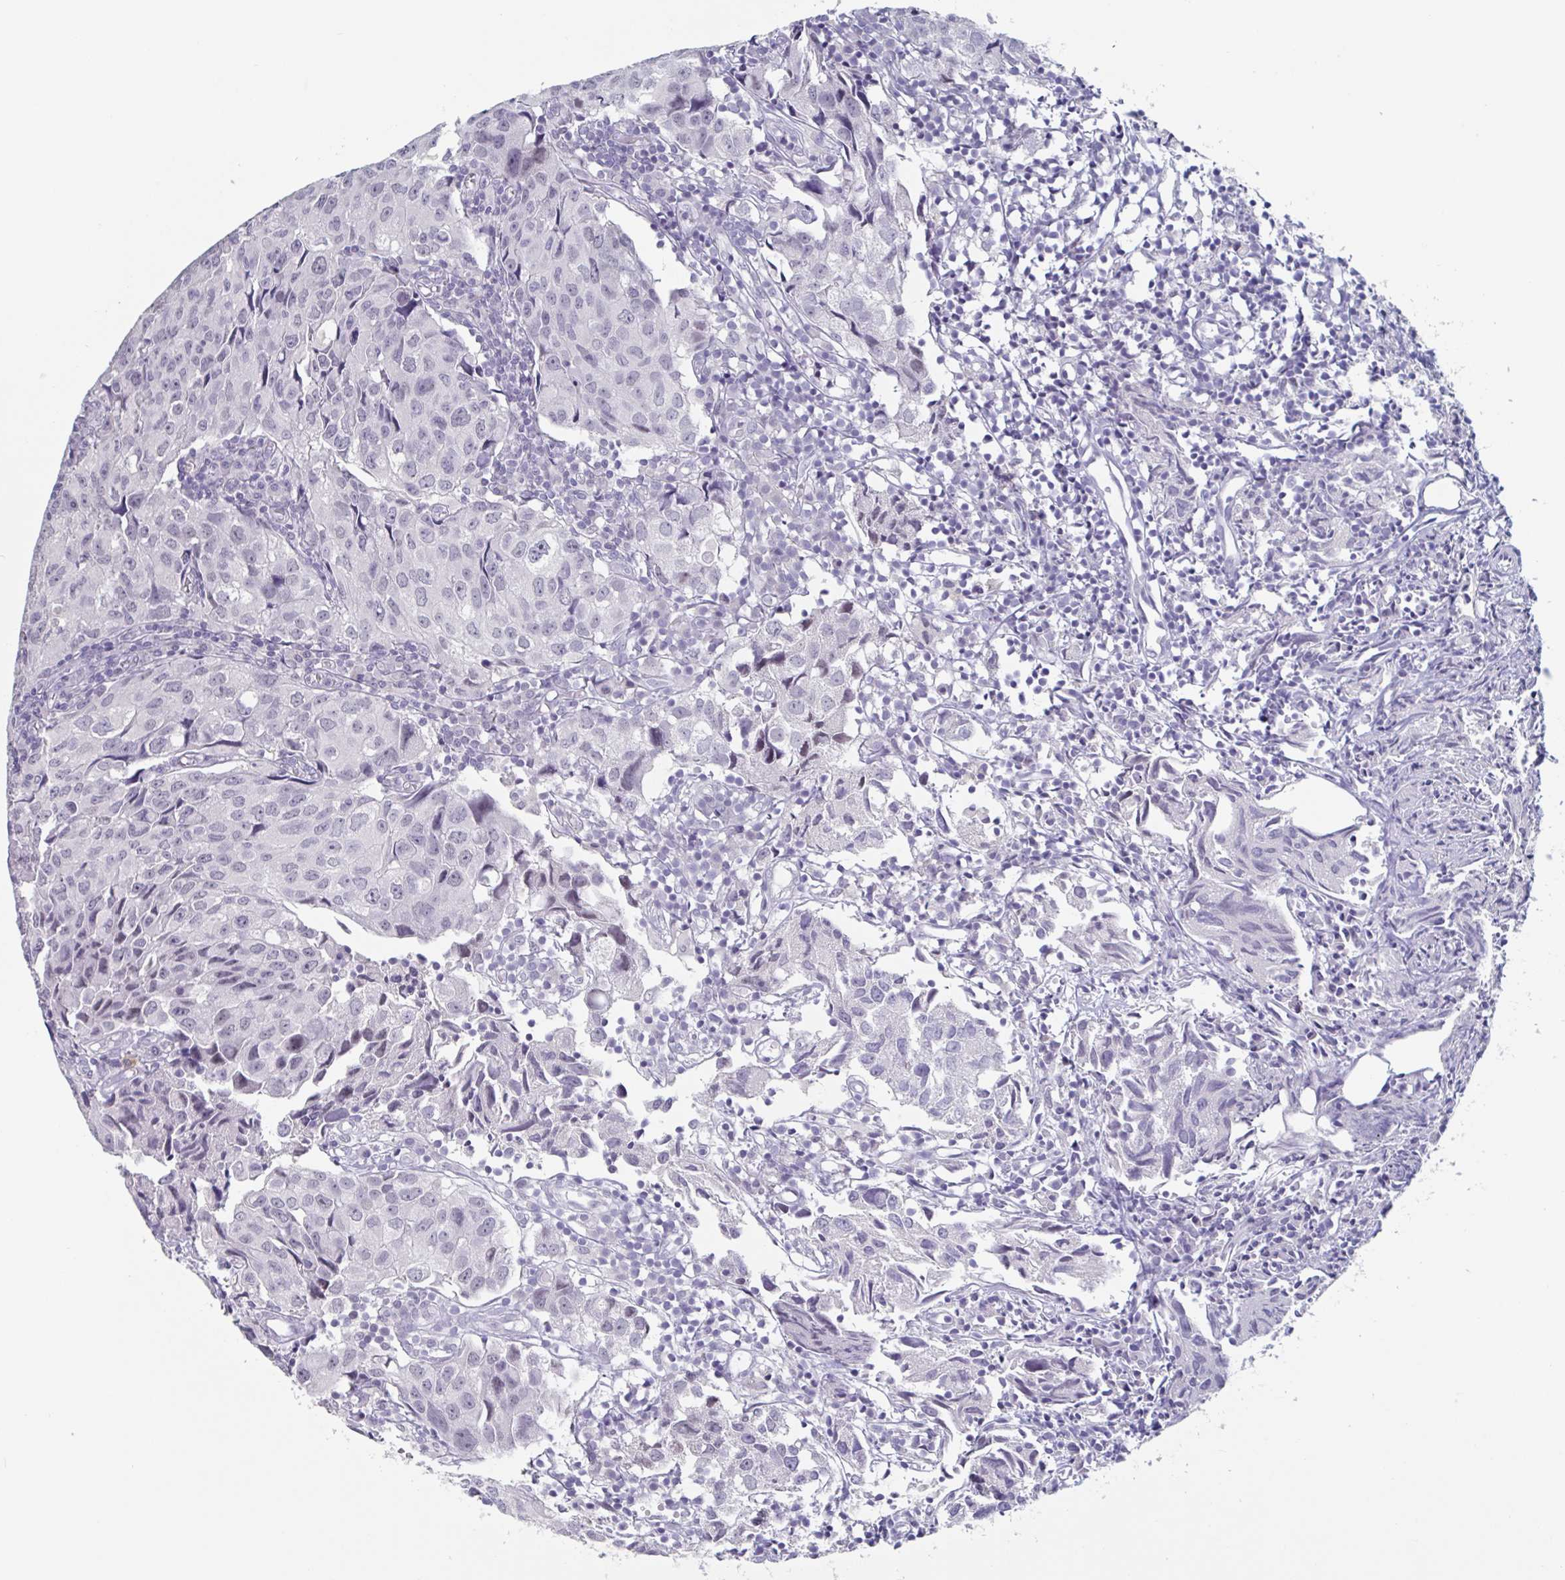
{"staining": {"intensity": "negative", "quantity": "none", "location": "none"}, "tissue": "urothelial cancer", "cell_type": "Tumor cells", "image_type": "cancer", "snomed": [{"axis": "morphology", "description": "Urothelial carcinoma, High grade"}, {"axis": "topography", "description": "Urinary bladder"}], "caption": "Immunohistochemistry image of human urothelial cancer stained for a protein (brown), which exhibits no positivity in tumor cells. Nuclei are stained in blue.", "gene": "KDM4D", "patient": {"sex": "female", "age": 75}}